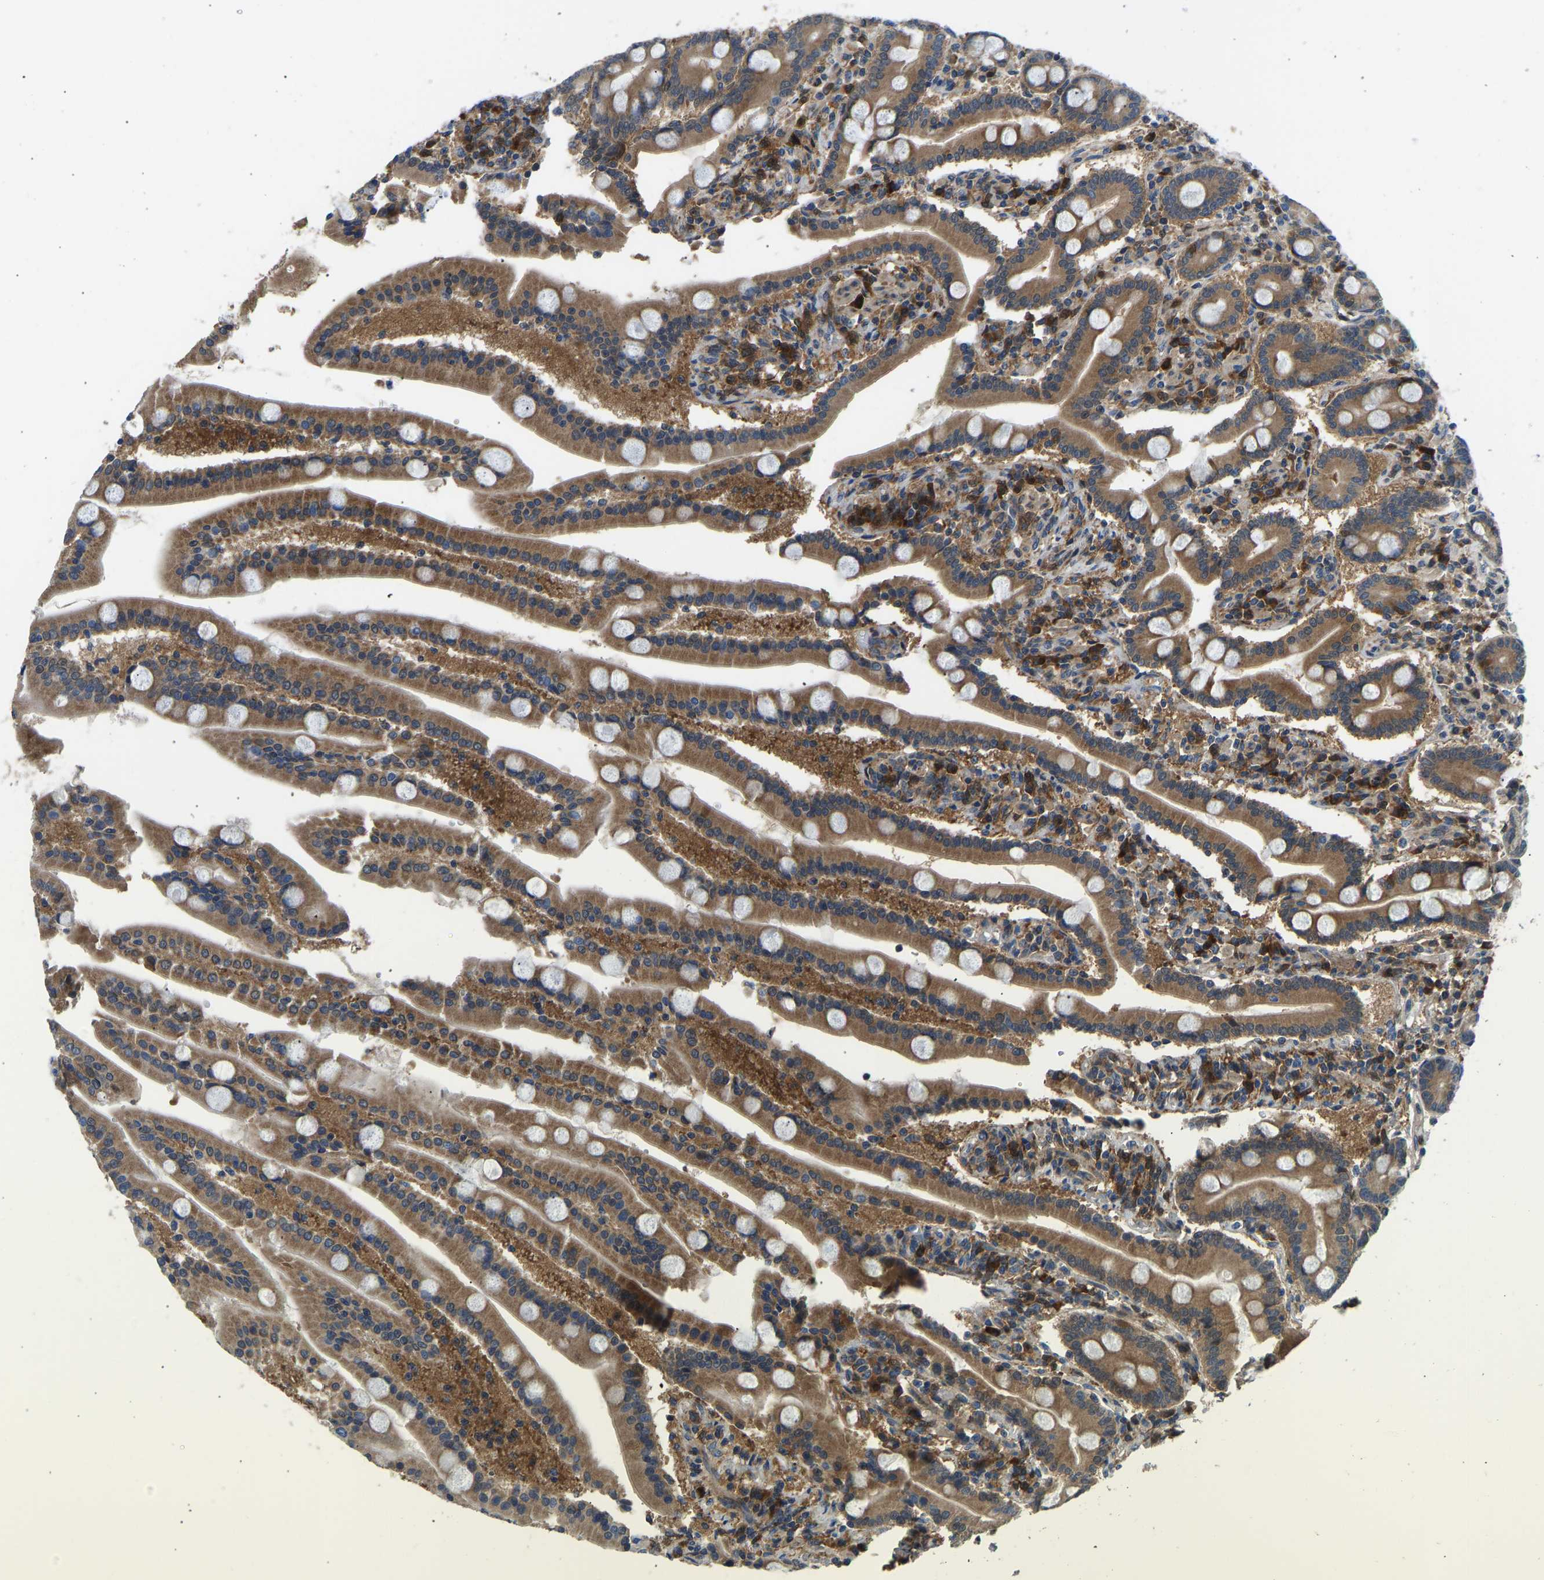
{"staining": {"intensity": "moderate", "quantity": ">75%", "location": "cytoplasmic/membranous"}, "tissue": "duodenum", "cell_type": "Glandular cells", "image_type": "normal", "snomed": [{"axis": "morphology", "description": "Normal tissue, NOS"}, {"axis": "topography", "description": "Duodenum"}], "caption": "Duodenum stained with DAB immunohistochemistry demonstrates medium levels of moderate cytoplasmic/membranous staining in about >75% of glandular cells. The staining was performed using DAB to visualize the protein expression in brown, while the nuclei were stained in blue with hematoxylin (Magnification: 20x).", "gene": "RBP1", "patient": {"sex": "male", "age": 54}}